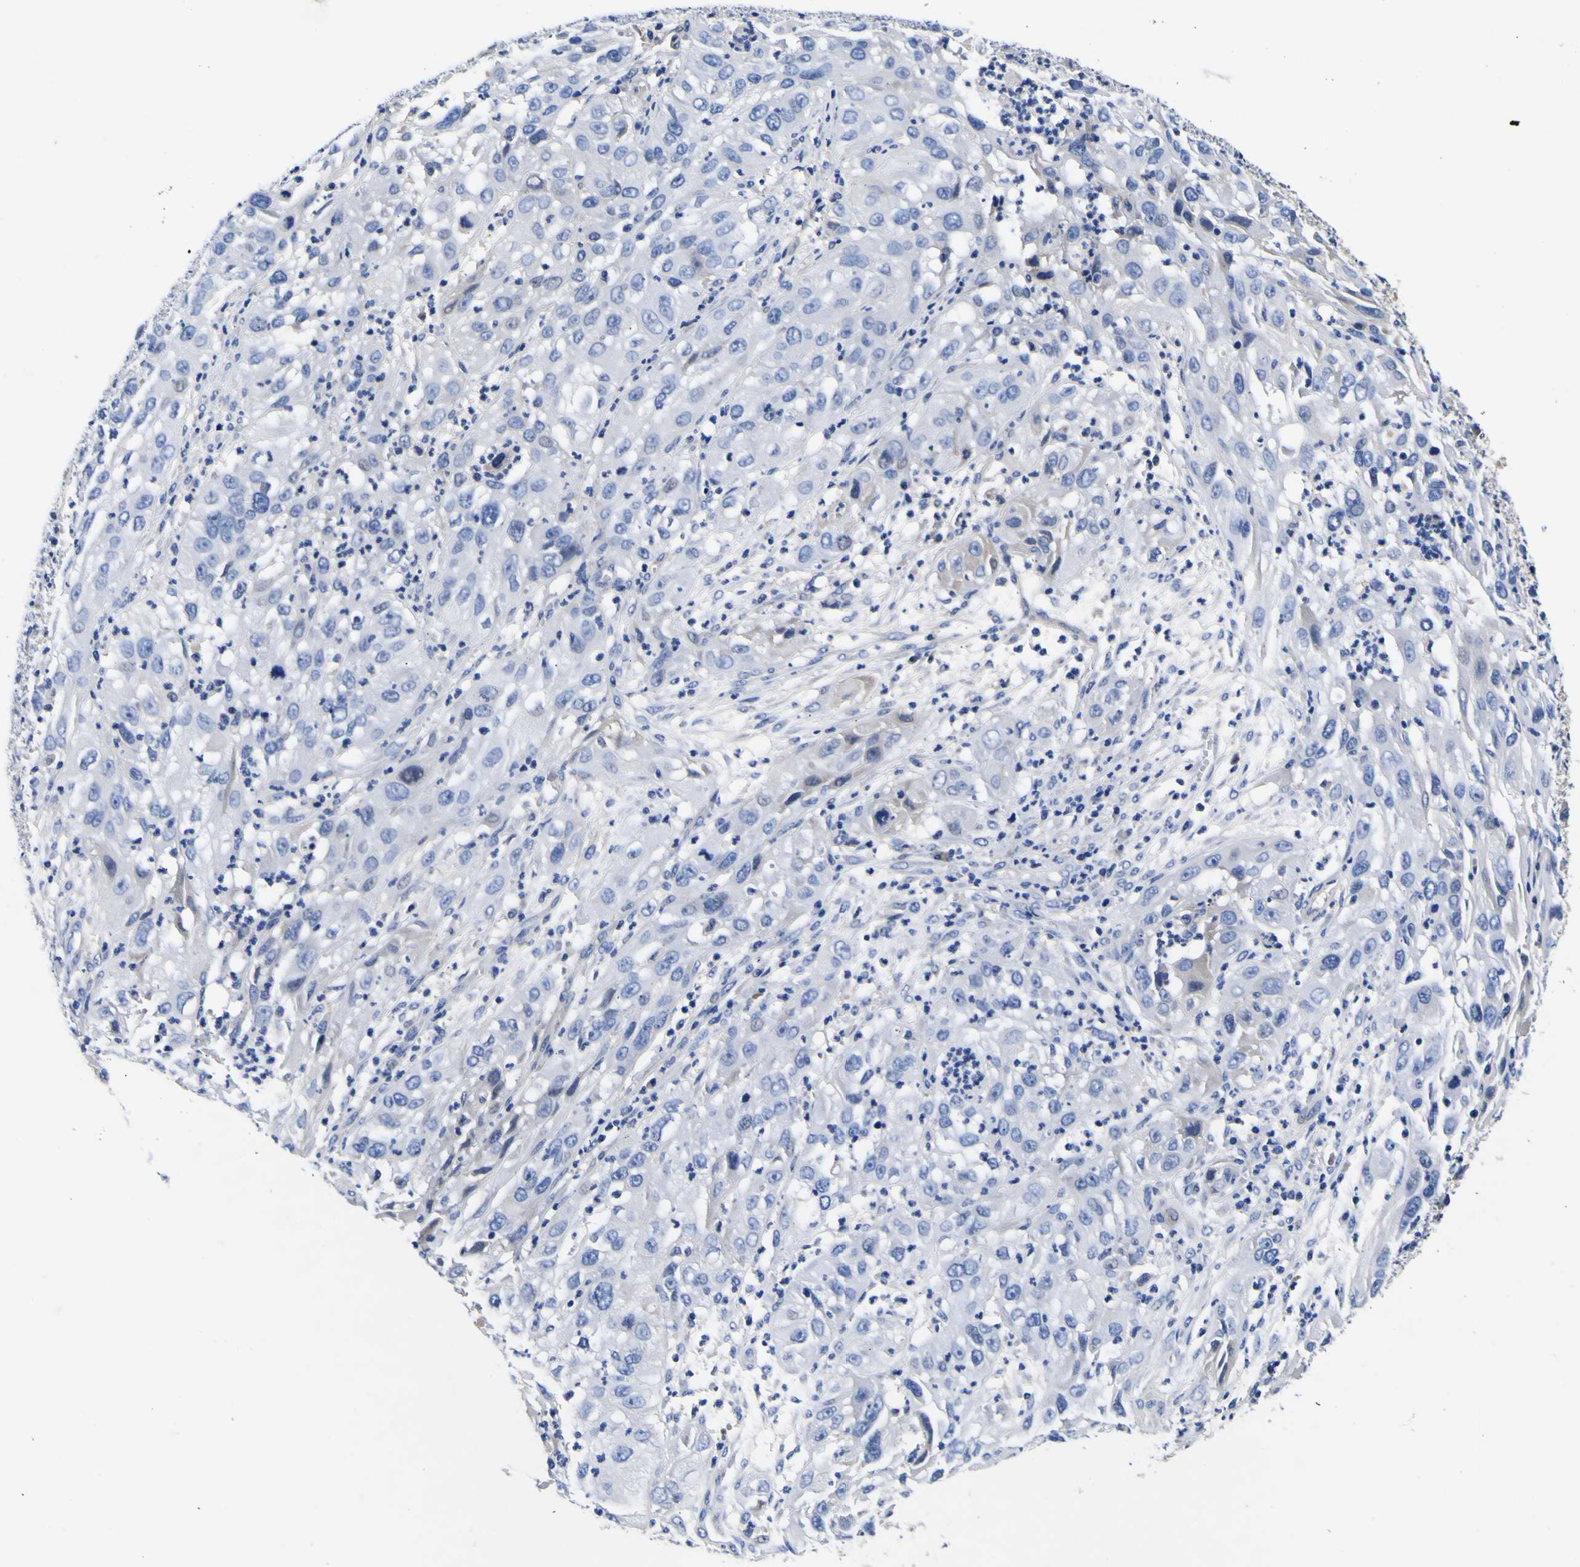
{"staining": {"intensity": "negative", "quantity": "none", "location": "none"}, "tissue": "cervical cancer", "cell_type": "Tumor cells", "image_type": "cancer", "snomed": [{"axis": "morphology", "description": "Squamous cell carcinoma, NOS"}, {"axis": "topography", "description": "Cervix"}], "caption": "IHC photomicrograph of neoplastic tissue: squamous cell carcinoma (cervical) stained with DAB (3,3'-diaminobenzidine) displays no significant protein positivity in tumor cells. (Brightfield microscopy of DAB (3,3'-diaminobenzidine) IHC at high magnification).", "gene": "VASN", "patient": {"sex": "female", "age": 32}}